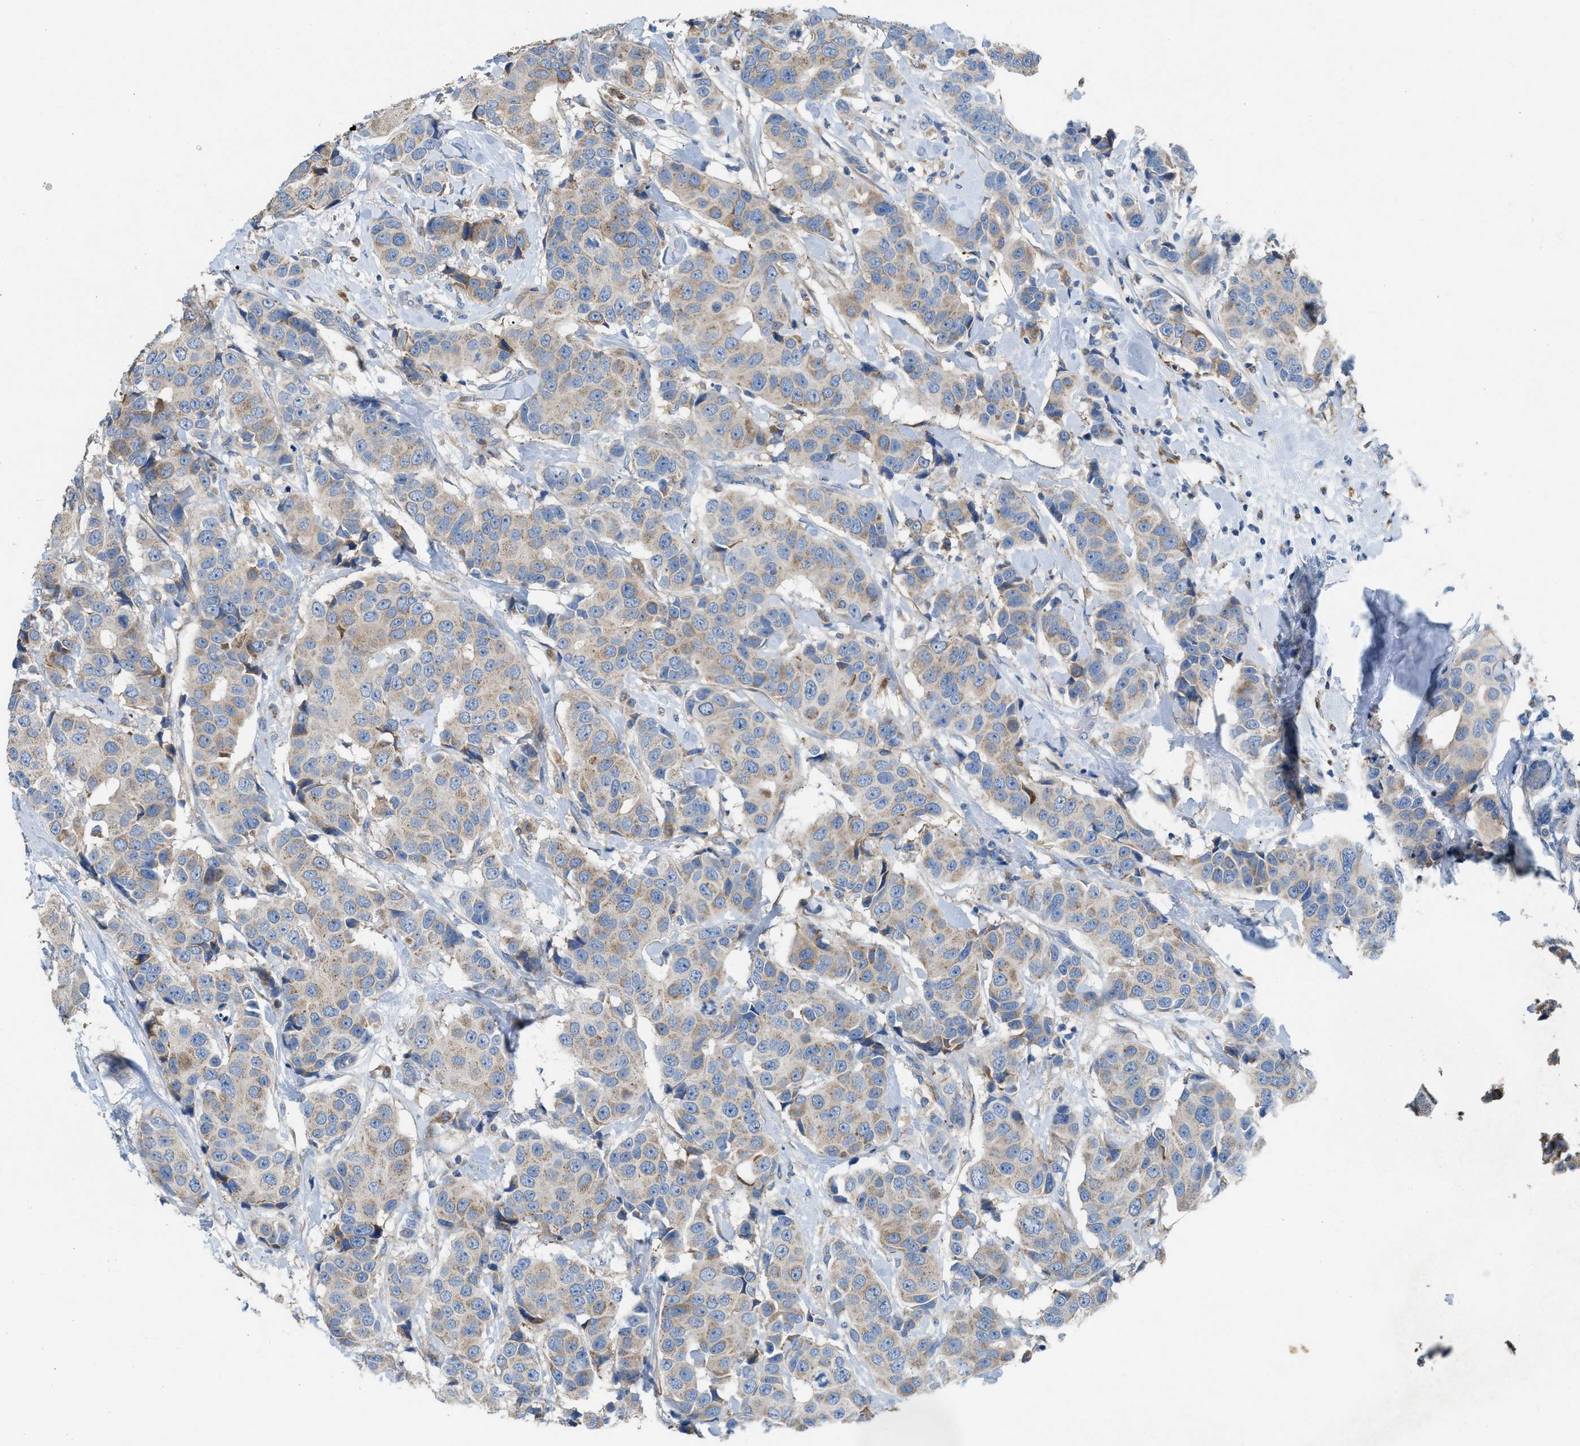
{"staining": {"intensity": "weak", "quantity": ">75%", "location": "cytoplasmic/membranous"}, "tissue": "breast cancer", "cell_type": "Tumor cells", "image_type": "cancer", "snomed": [{"axis": "morphology", "description": "Normal tissue, NOS"}, {"axis": "morphology", "description": "Duct carcinoma"}, {"axis": "topography", "description": "Breast"}], "caption": "DAB (3,3'-diaminobenzidine) immunohistochemical staining of human breast cancer (infiltrating ductal carcinoma) demonstrates weak cytoplasmic/membranous protein staining in approximately >75% of tumor cells.", "gene": "AOAH", "patient": {"sex": "female", "age": 39}}